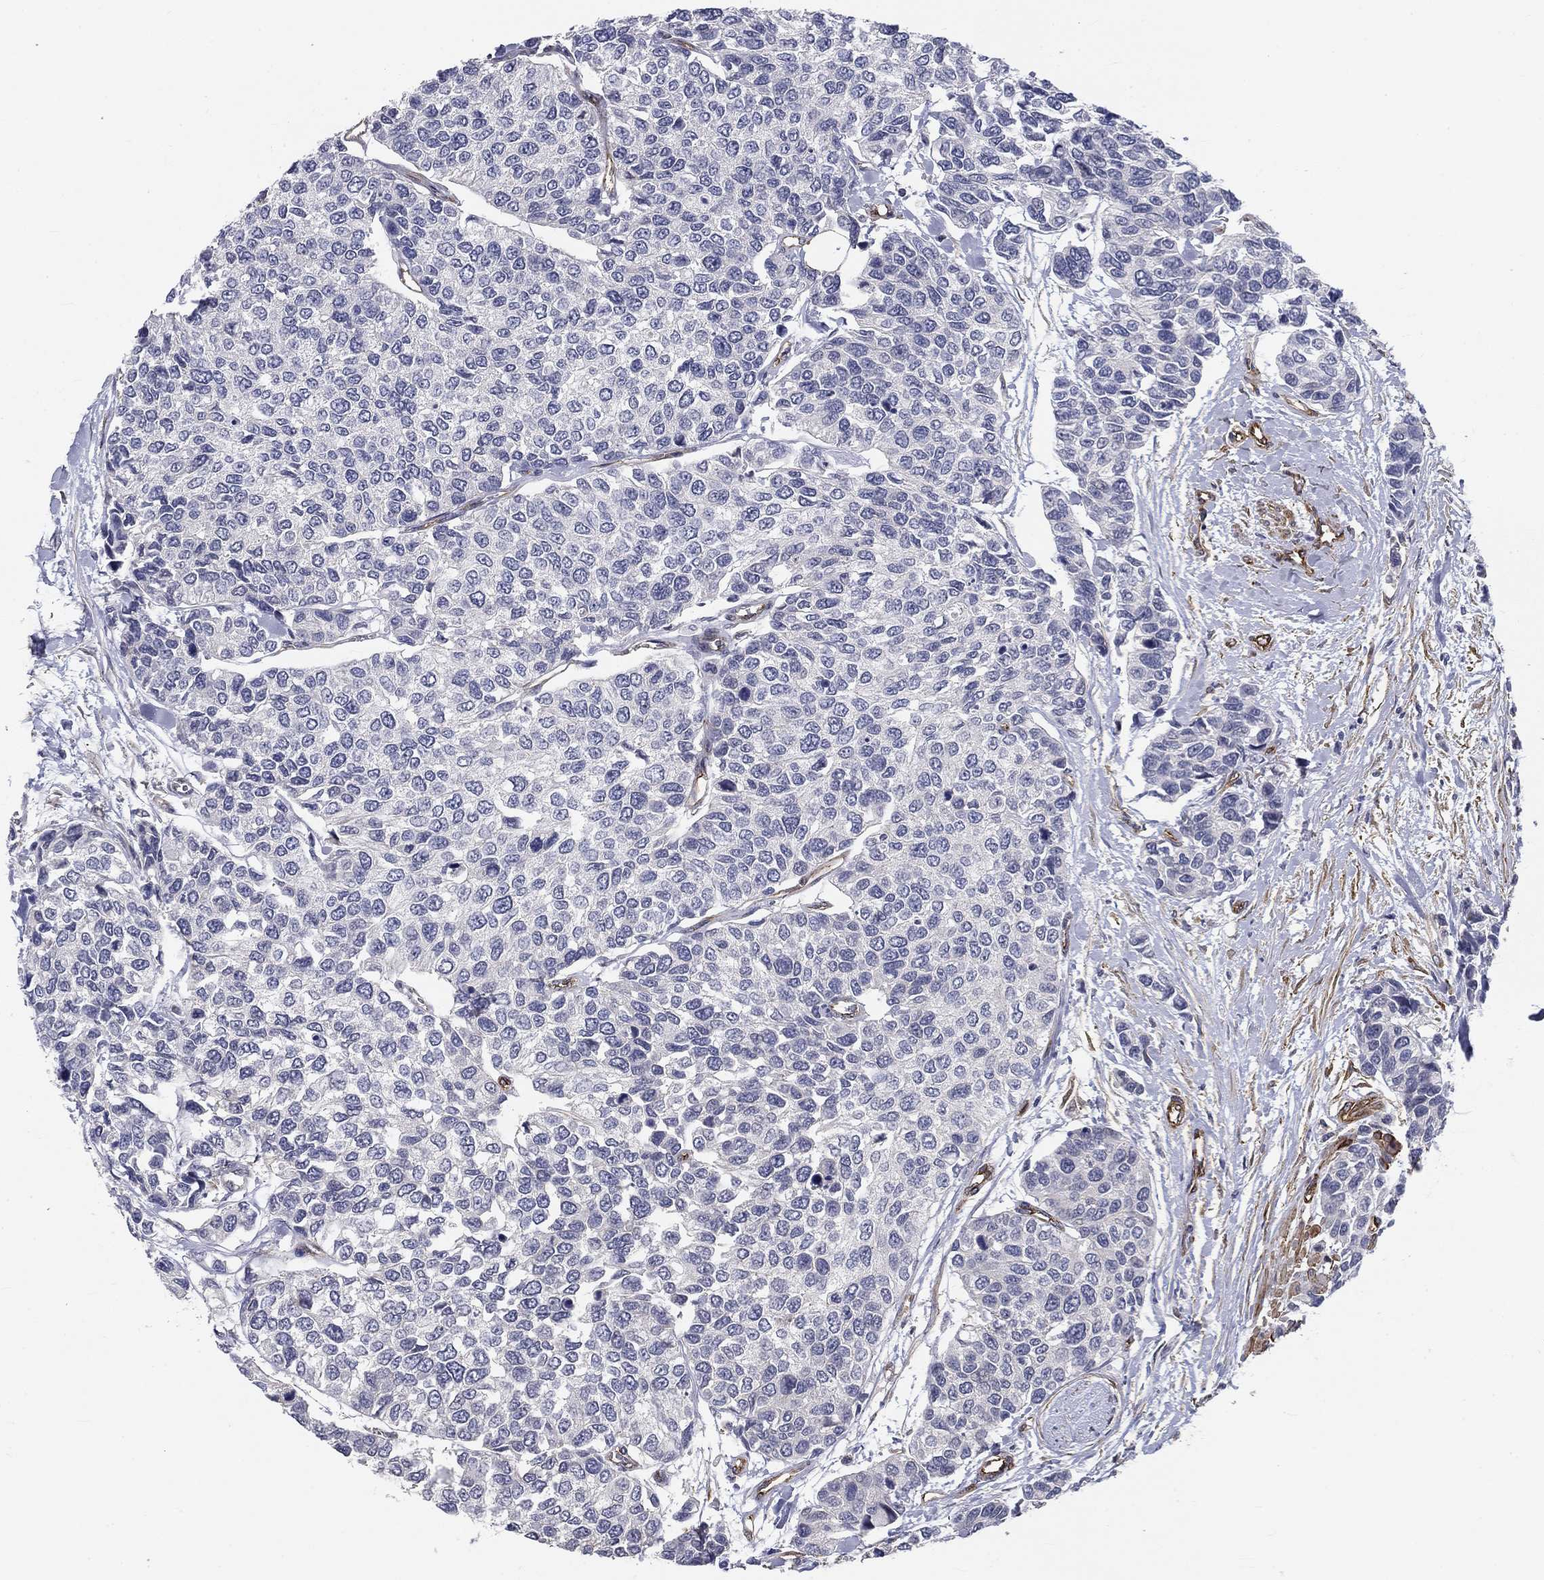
{"staining": {"intensity": "negative", "quantity": "none", "location": "none"}, "tissue": "urothelial cancer", "cell_type": "Tumor cells", "image_type": "cancer", "snomed": [{"axis": "morphology", "description": "Urothelial carcinoma, High grade"}, {"axis": "topography", "description": "Urinary bladder"}], "caption": "Tumor cells are negative for protein expression in human urothelial cancer.", "gene": "SYNC", "patient": {"sex": "male", "age": 77}}